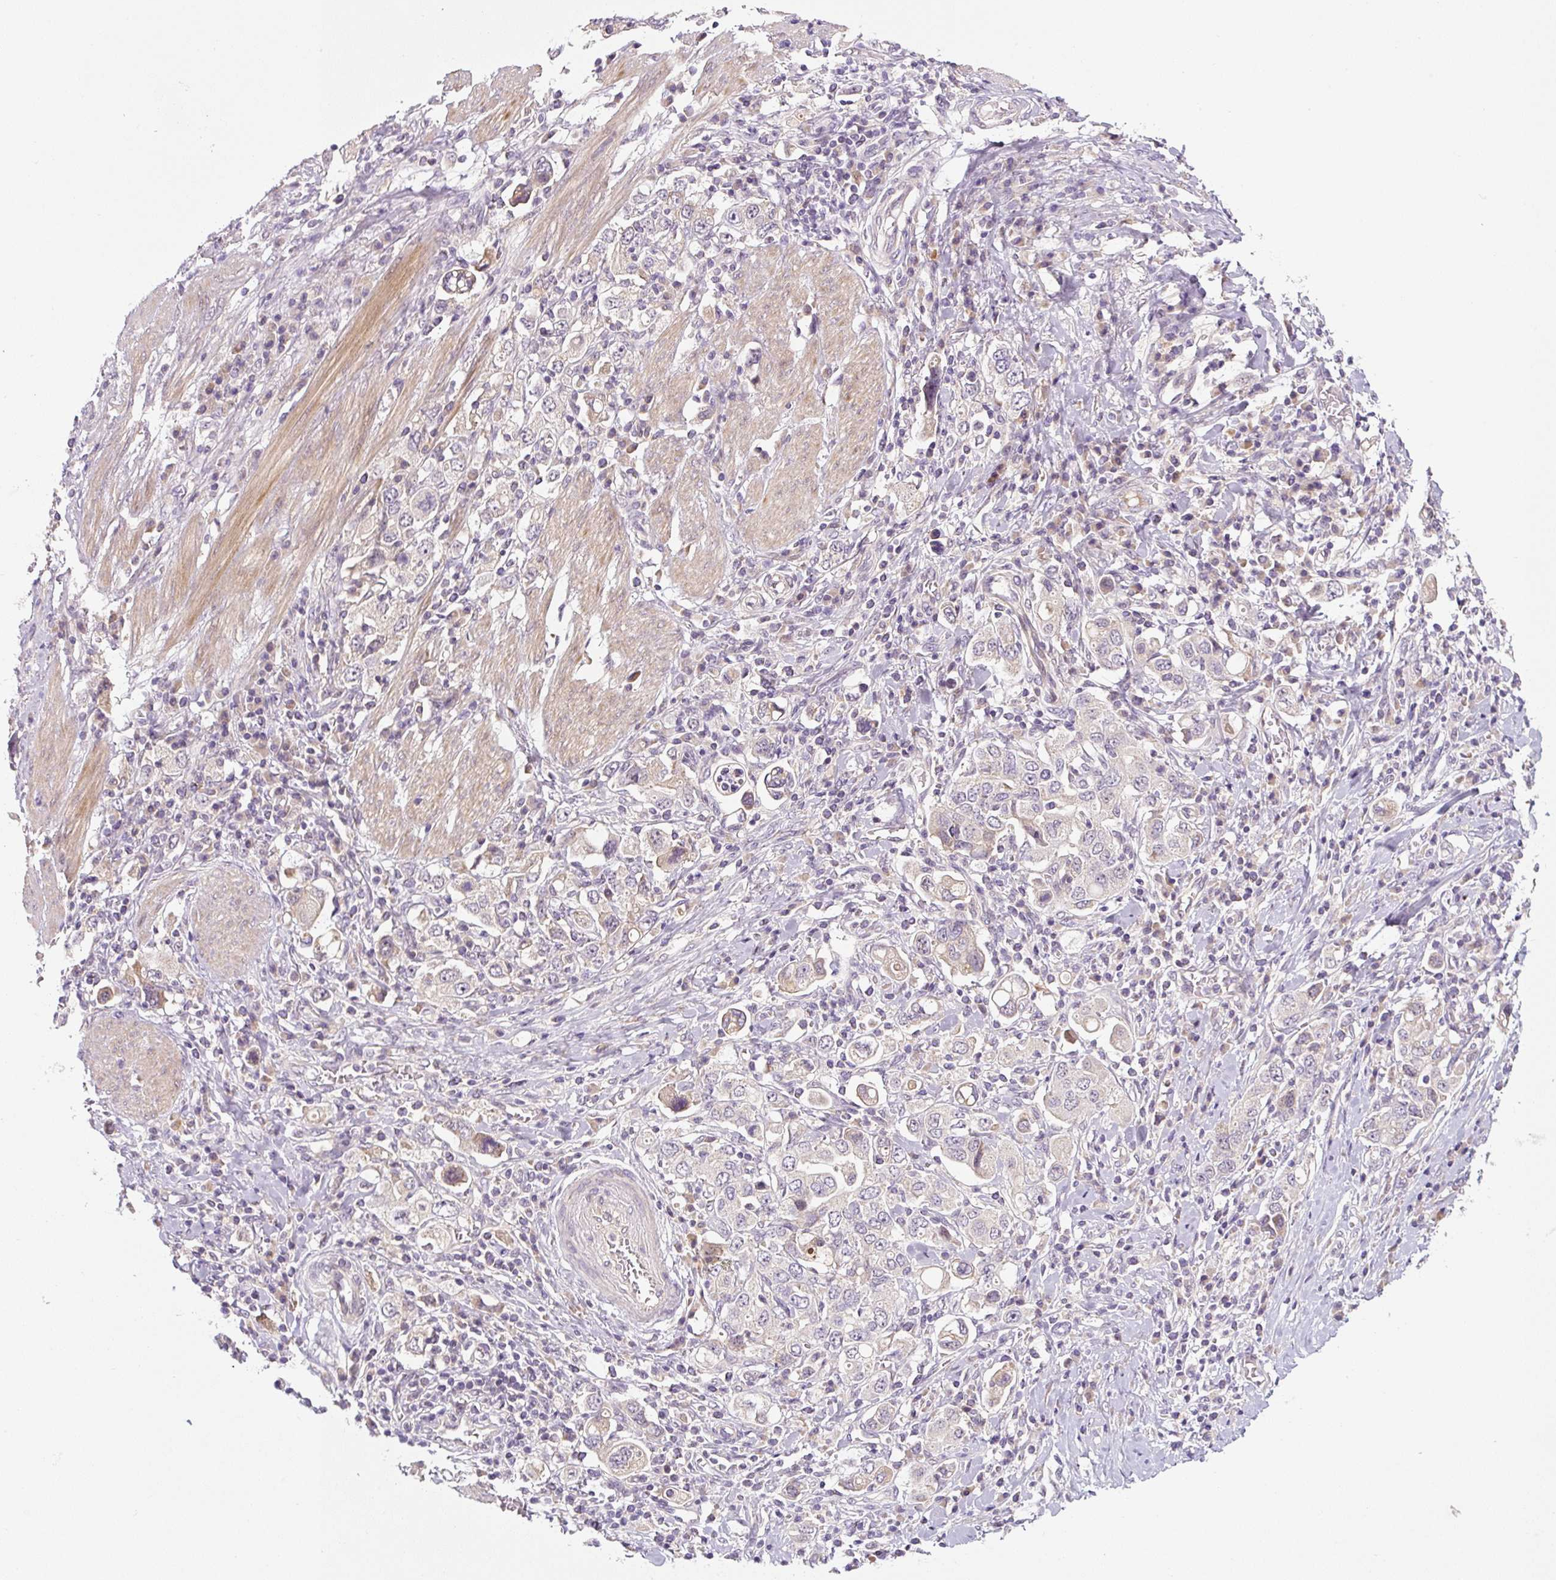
{"staining": {"intensity": "negative", "quantity": "none", "location": "none"}, "tissue": "stomach cancer", "cell_type": "Tumor cells", "image_type": "cancer", "snomed": [{"axis": "morphology", "description": "Adenocarcinoma, NOS"}, {"axis": "topography", "description": "Stomach, upper"}], "caption": "Tumor cells show no significant protein expression in adenocarcinoma (stomach).", "gene": "PRKAA2", "patient": {"sex": "male", "age": 62}}